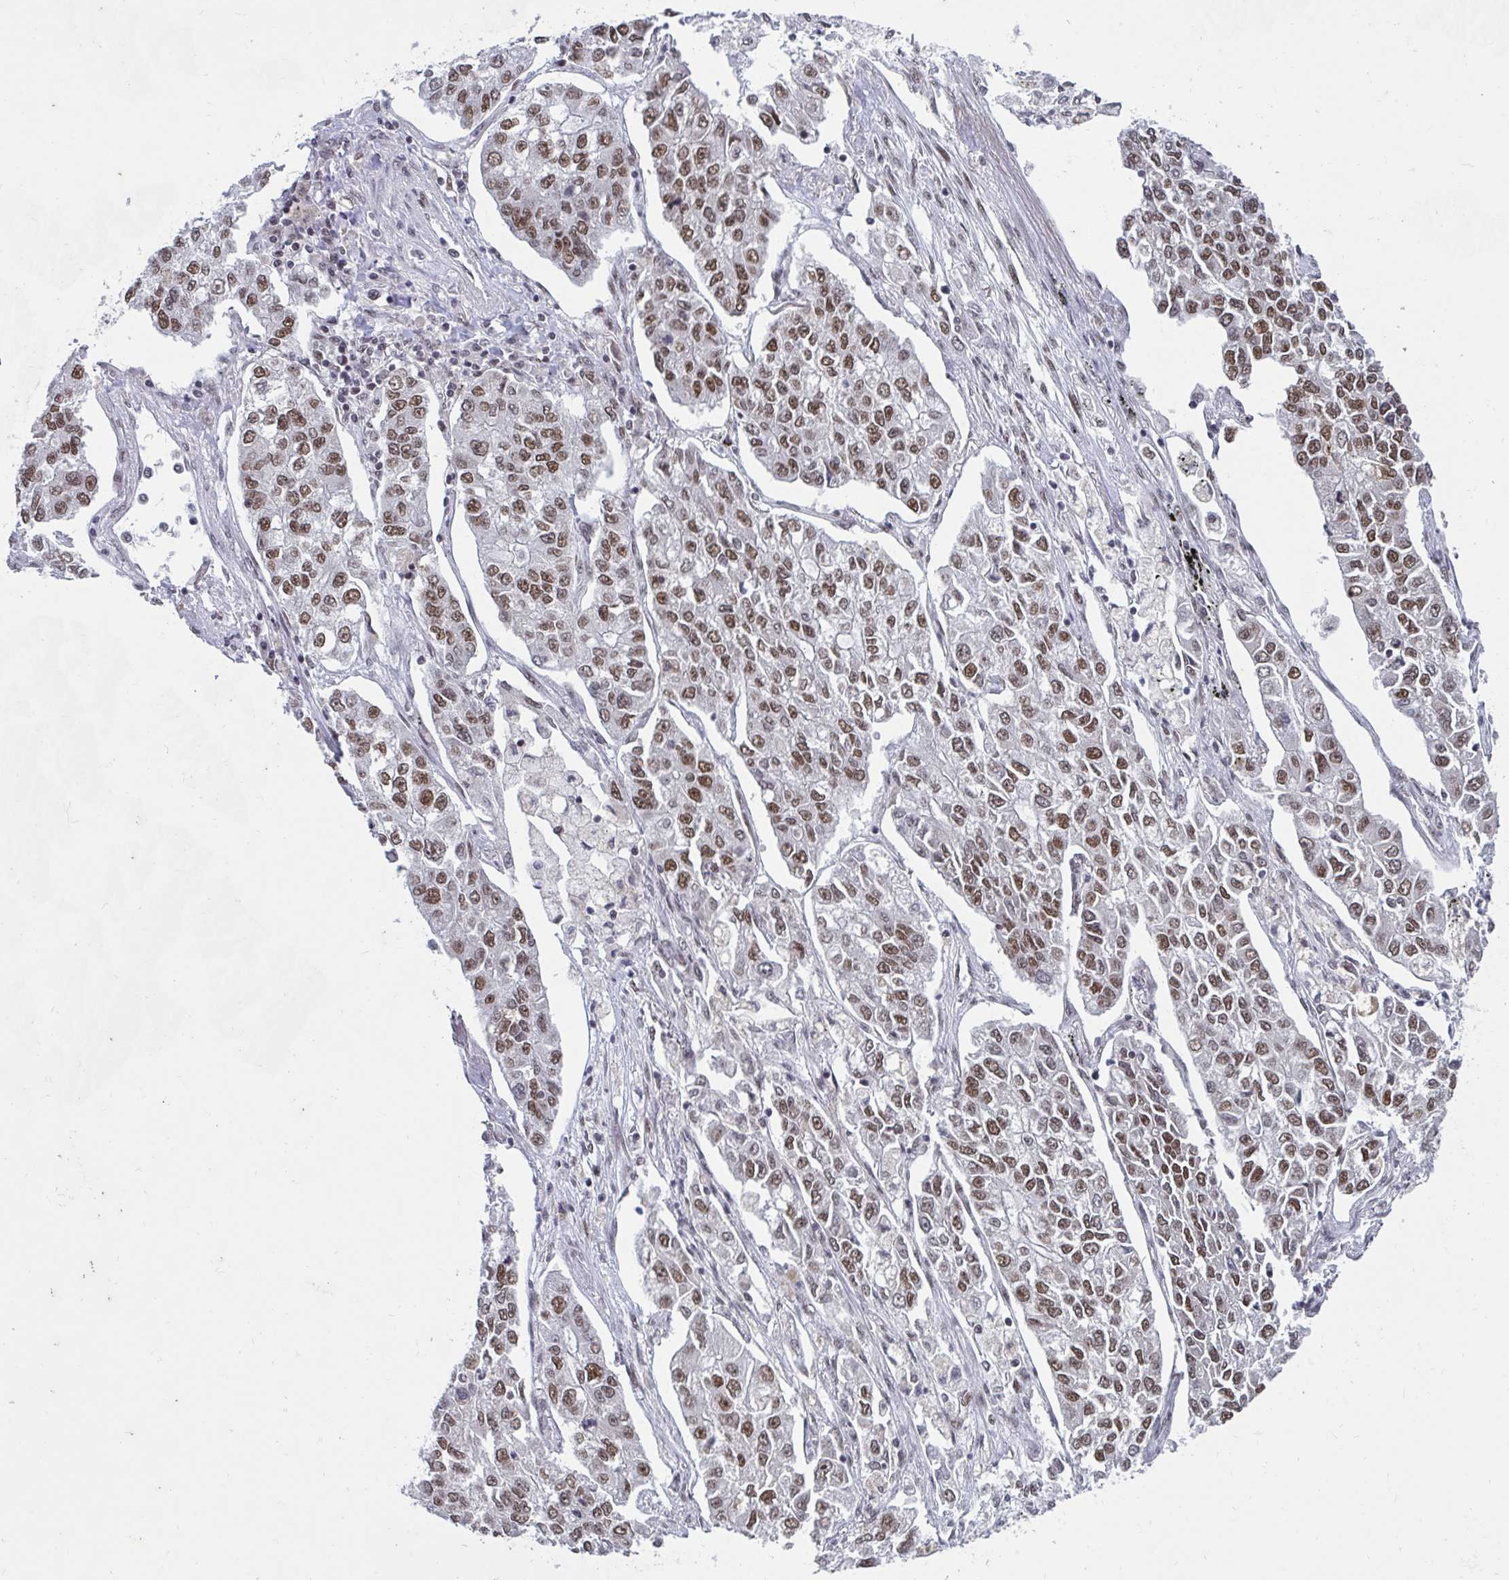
{"staining": {"intensity": "moderate", "quantity": ">75%", "location": "nuclear"}, "tissue": "lung cancer", "cell_type": "Tumor cells", "image_type": "cancer", "snomed": [{"axis": "morphology", "description": "Adenocarcinoma, NOS"}, {"axis": "topography", "description": "Lung"}], "caption": "Immunohistochemical staining of human lung cancer (adenocarcinoma) reveals moderate nuclear protein positivity in about >75% of tumor cells.", "gene": "PHF10", "patient": {"sex": "male", "age": 49}}